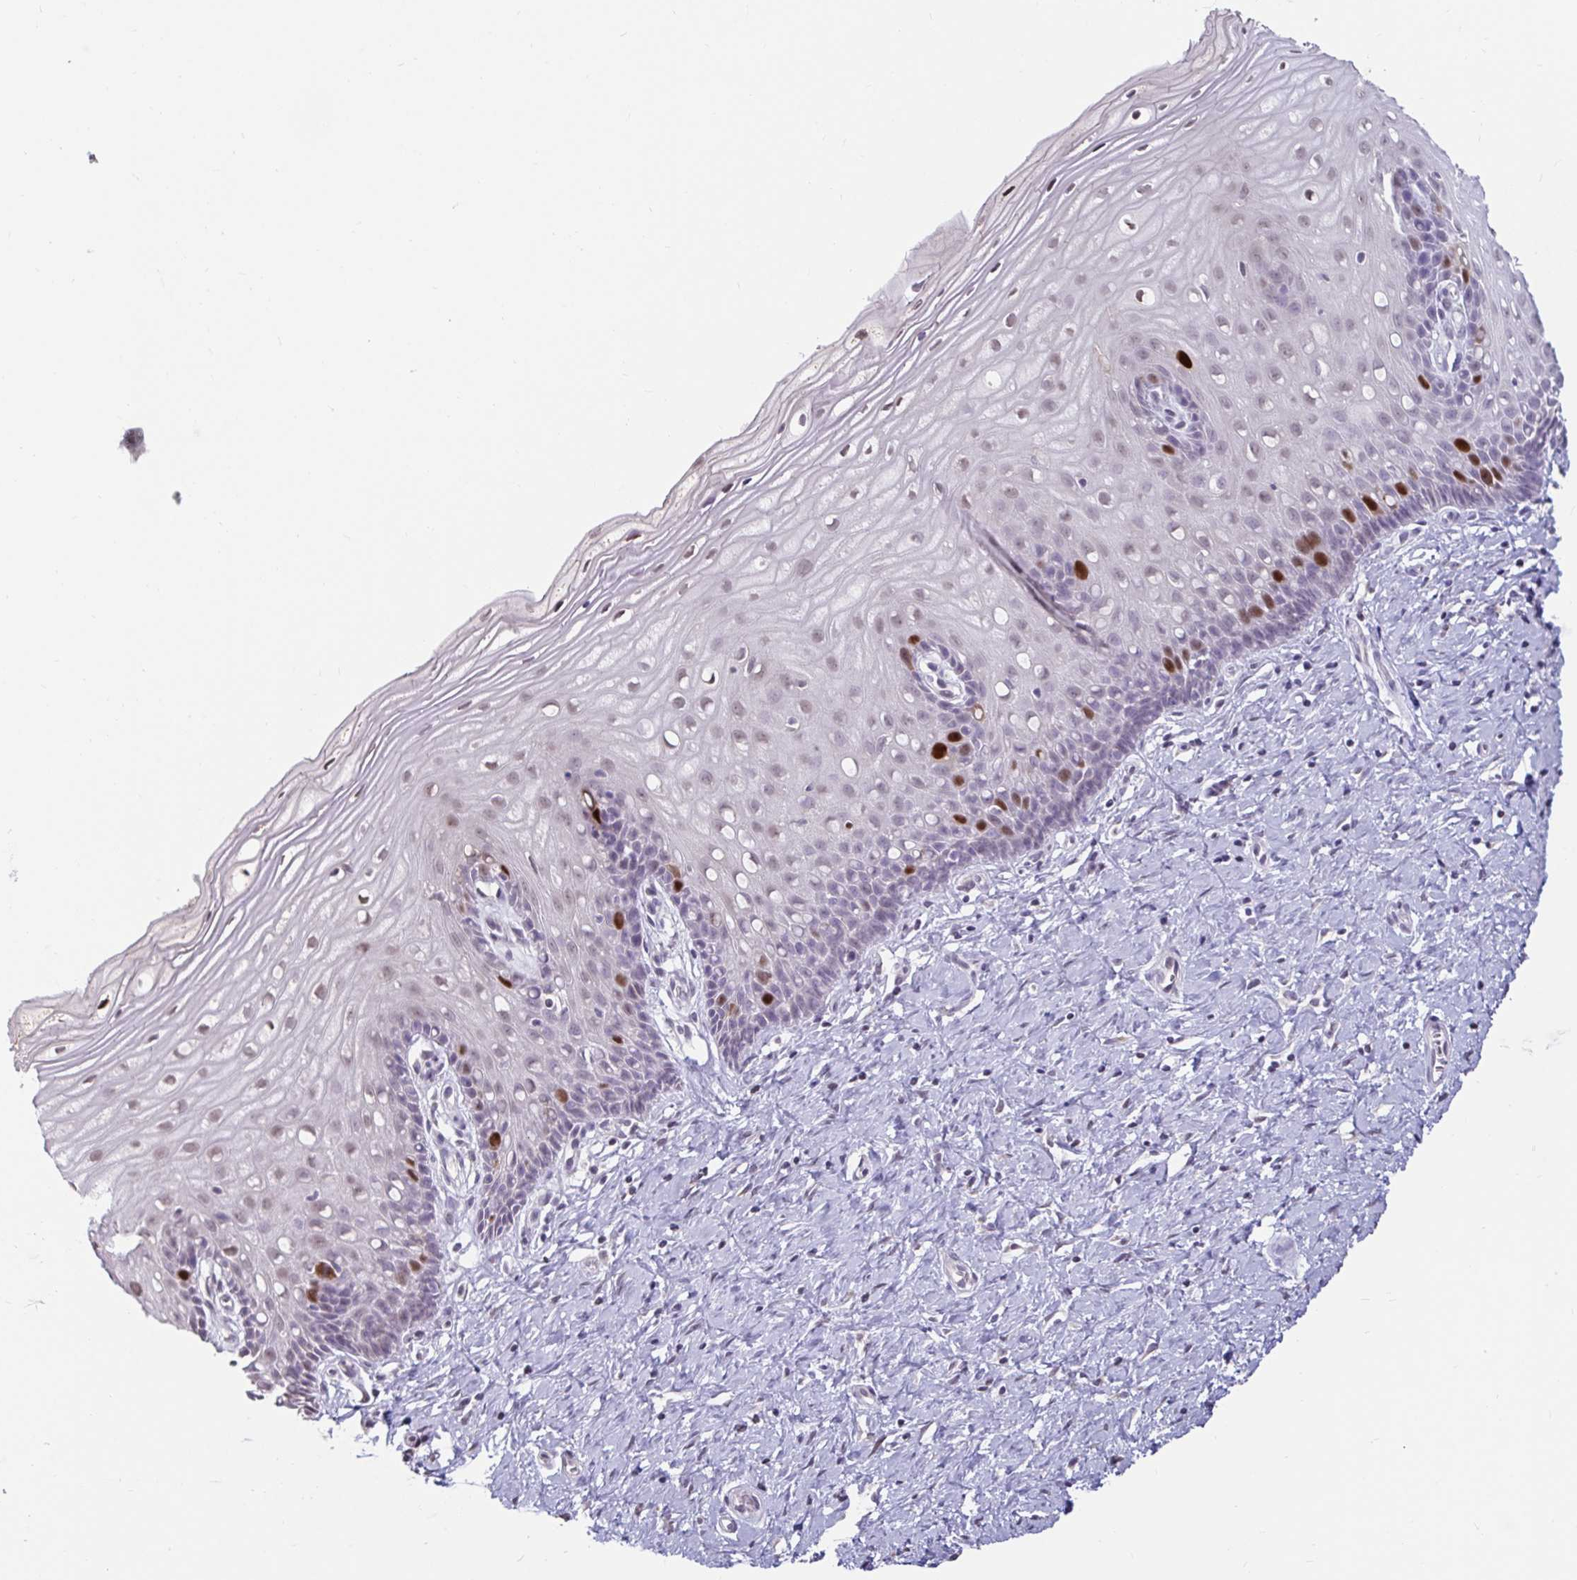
{"staining": {"intensity": "negative", "quantity": "none", "location": "none"}, "tissue": "cervix", "cell_type": "Glandular cells", "image_type": "normal", "snomed": [{"axis": "morphology", "description": "Normal tissue, NOS"}, {"axis": "topography", "description": "Cervix"}], "caption": "DAB (3,3'-diaminobenzidine) immunohistochemical staining of normal human cervix exhibits no significant positivity in glandular cells.", "gene": "ANLN", "patient": {"sex": "female", "age": 37}}